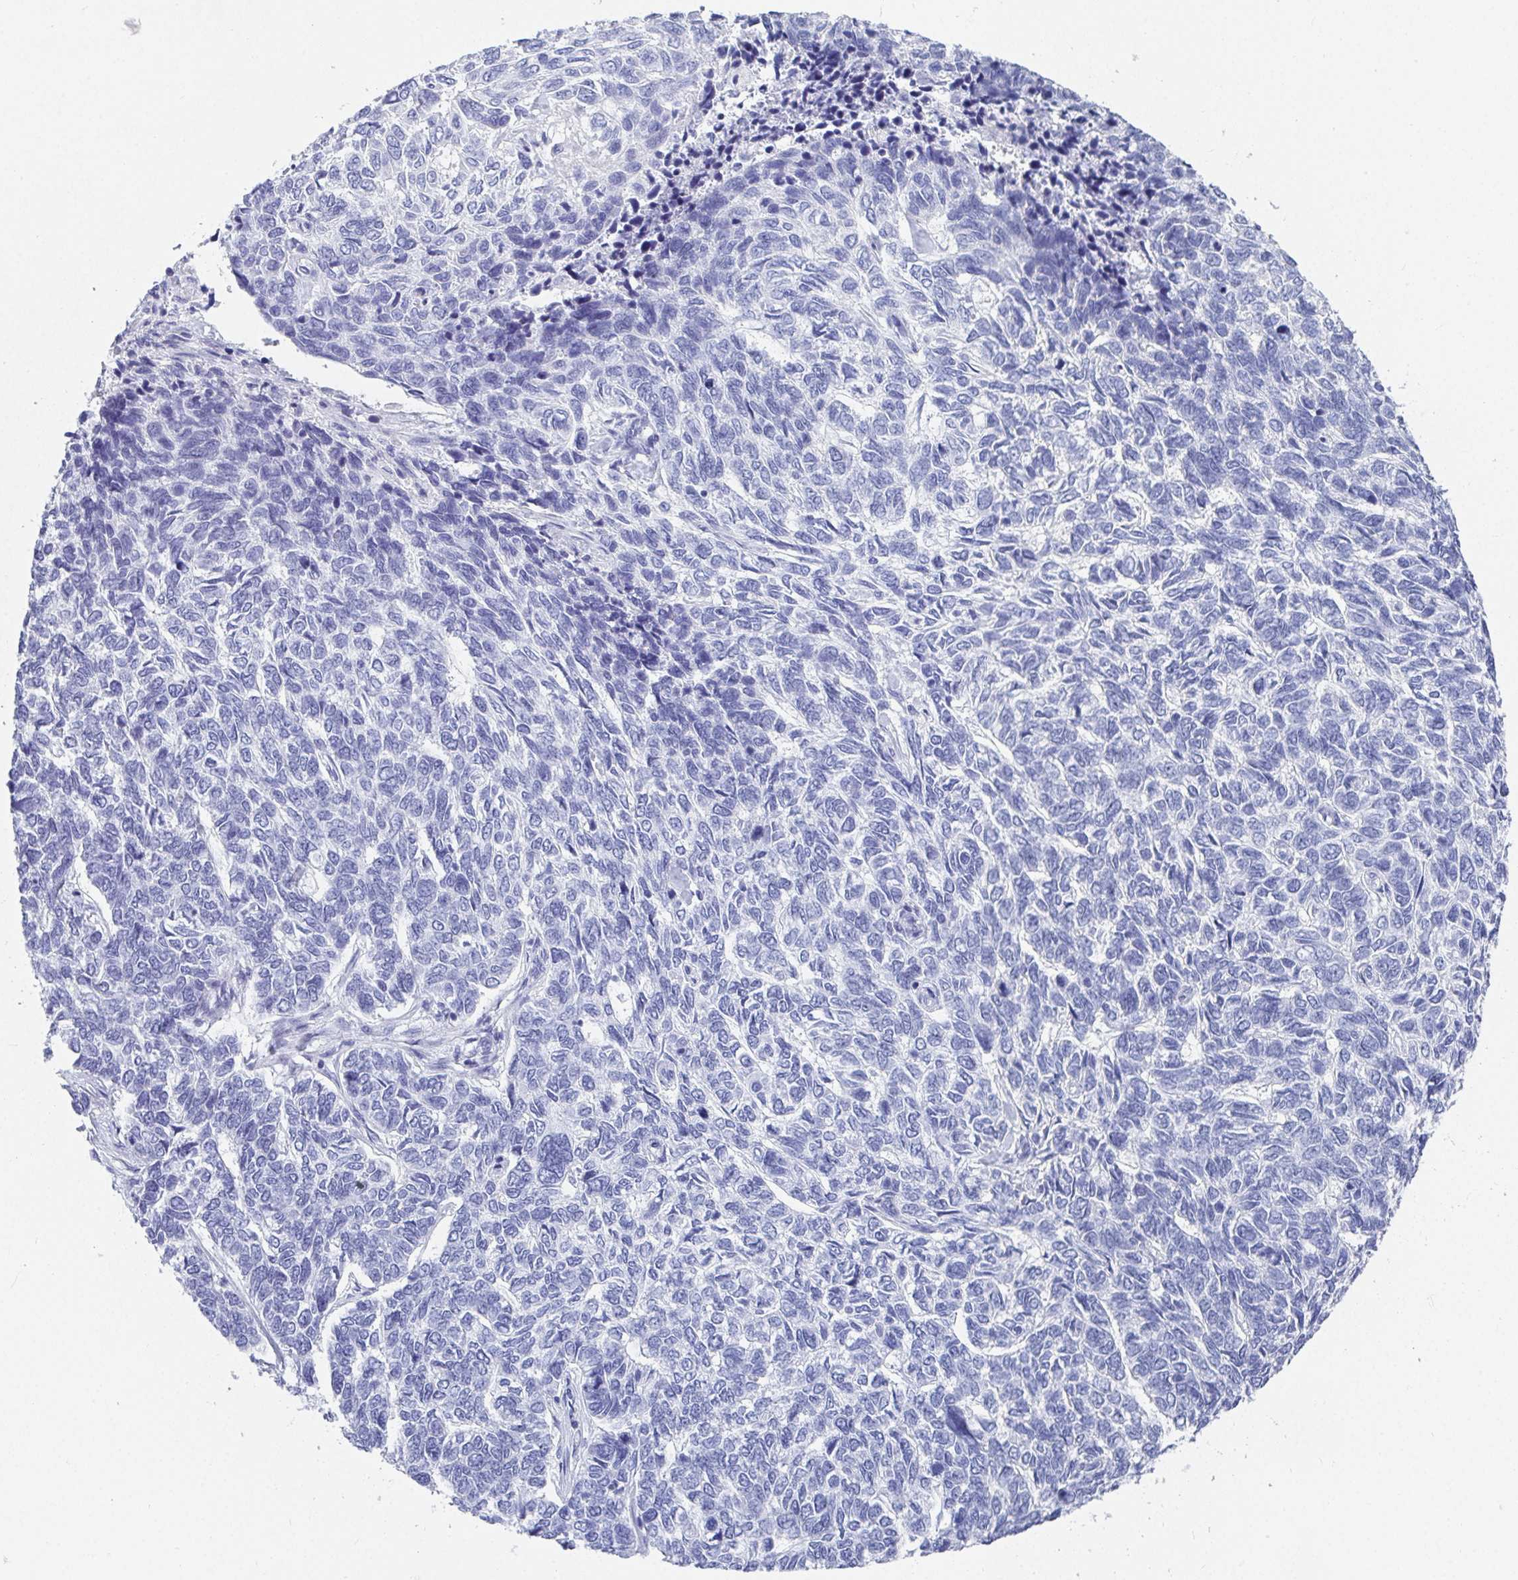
{"staining": {"intensity": "negative", "quantity": "none", "location": "none"}, "tissue": "skin cancer", "cell_type": "Tumor cells", "image_type": "cancer", "snomed": [{"axis": "morphology", "description": "Basal cell carcinoma"}, {"axis": "topography", "description": "Skin"}], "caption": "High magnification brightfield microscopy of skin basal cell carcinoma stained with DAB (brown) and counterstained with hematoxylin (blue): tumor cells show no significant staining.", "gene": "GRIA1", "patient": {"sex": "female", "age": 65}}